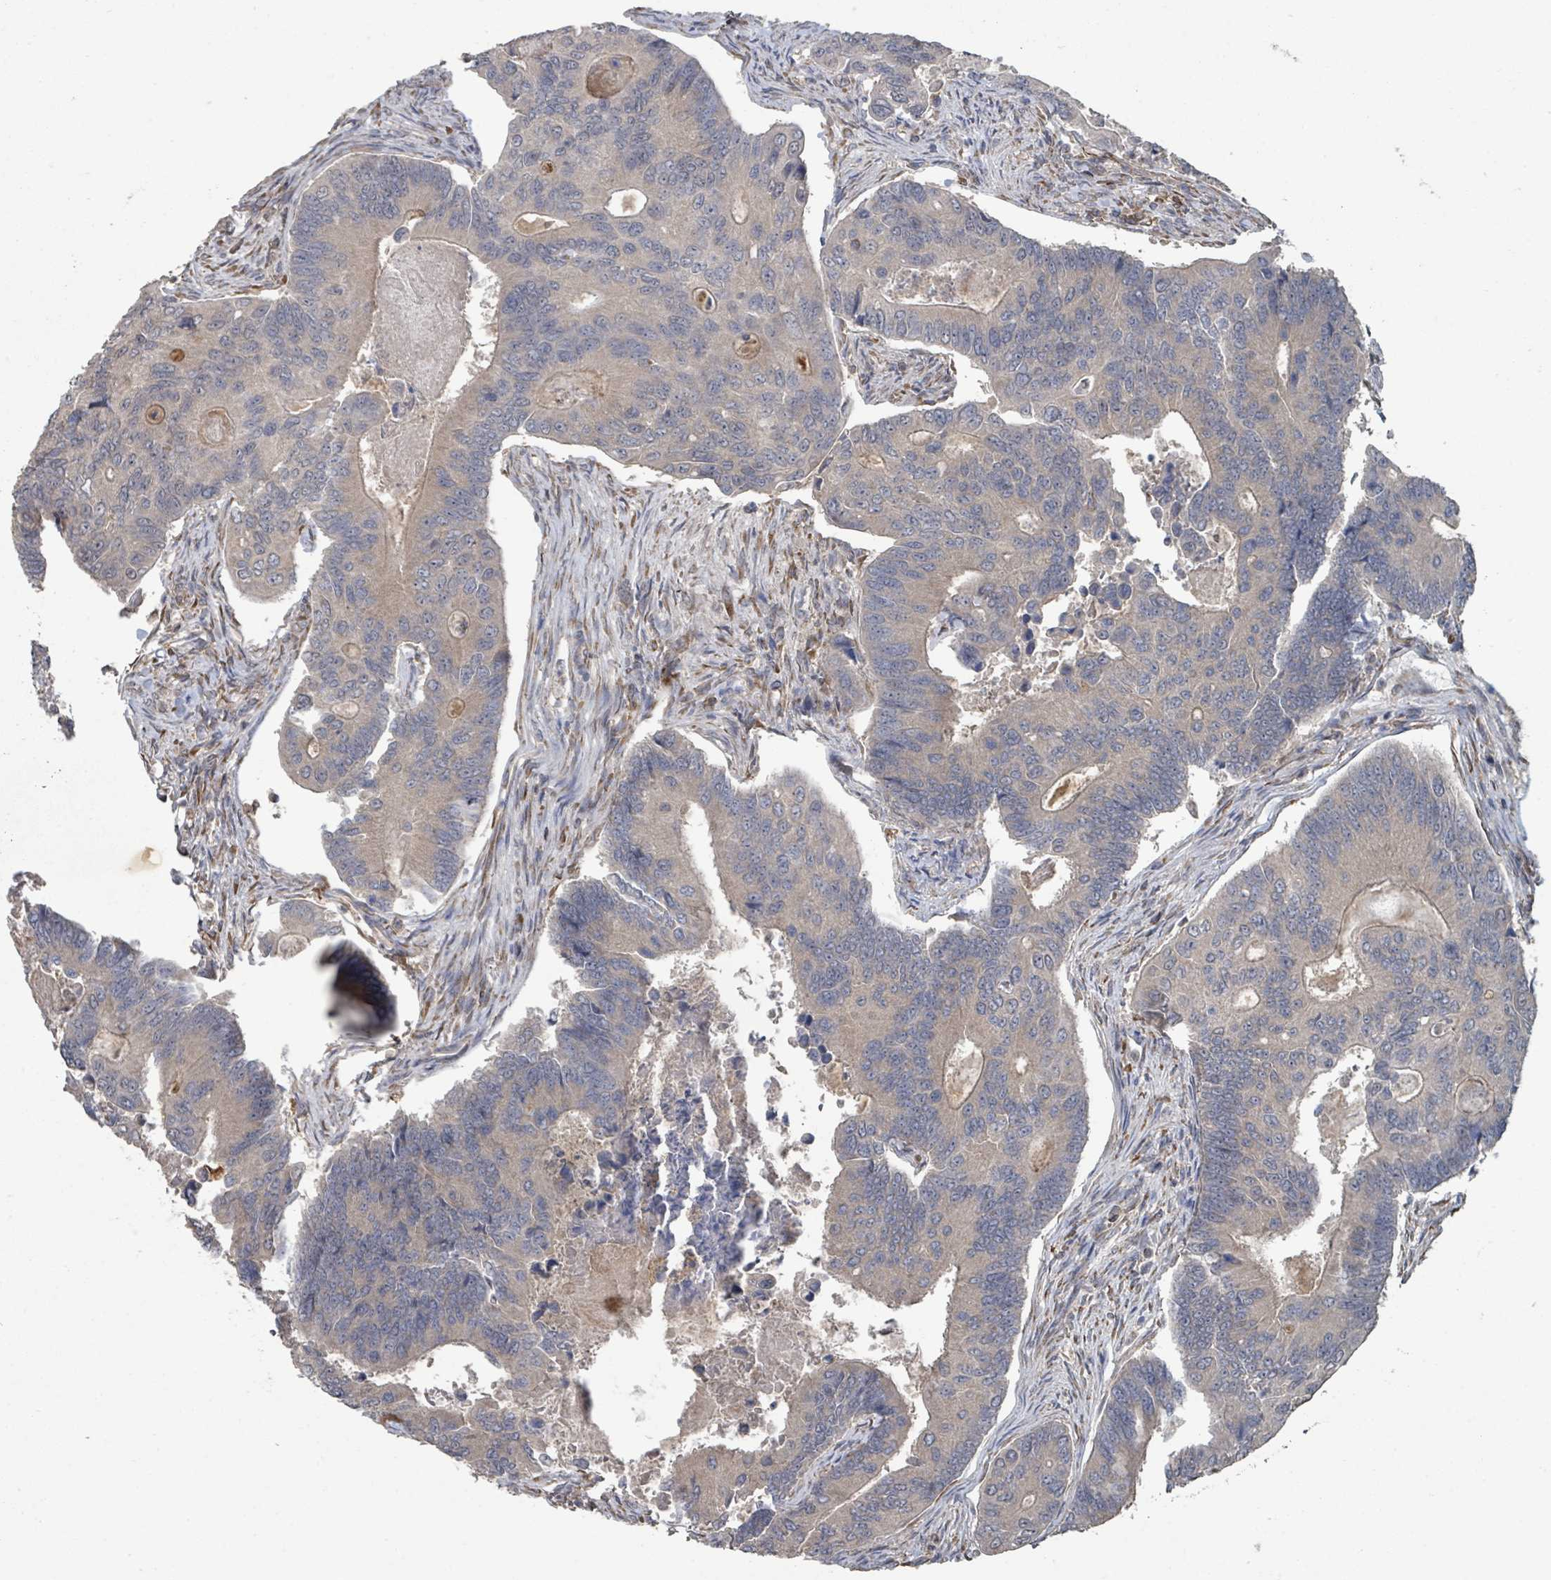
{"staining": {"intensity": "negative", "quantity": "none", "location": "none"}, "tissue": "colorectal cancer", "cell_type": "Tumor cells", "image_type": "cancer", "snomed": [{"axis": "morphology", "description": "Adenocarcinoma, NOS"}, {"axis": "topography", "description": "Colon"}], "caption": "DAB (3,3'-diaminobenzidine) immunohistochemical staining of human colorectal cancer displays no significant positivity in tumor cells.", "gene": "SLC9A7", "patient": {"sex": "female", "age": 67}}